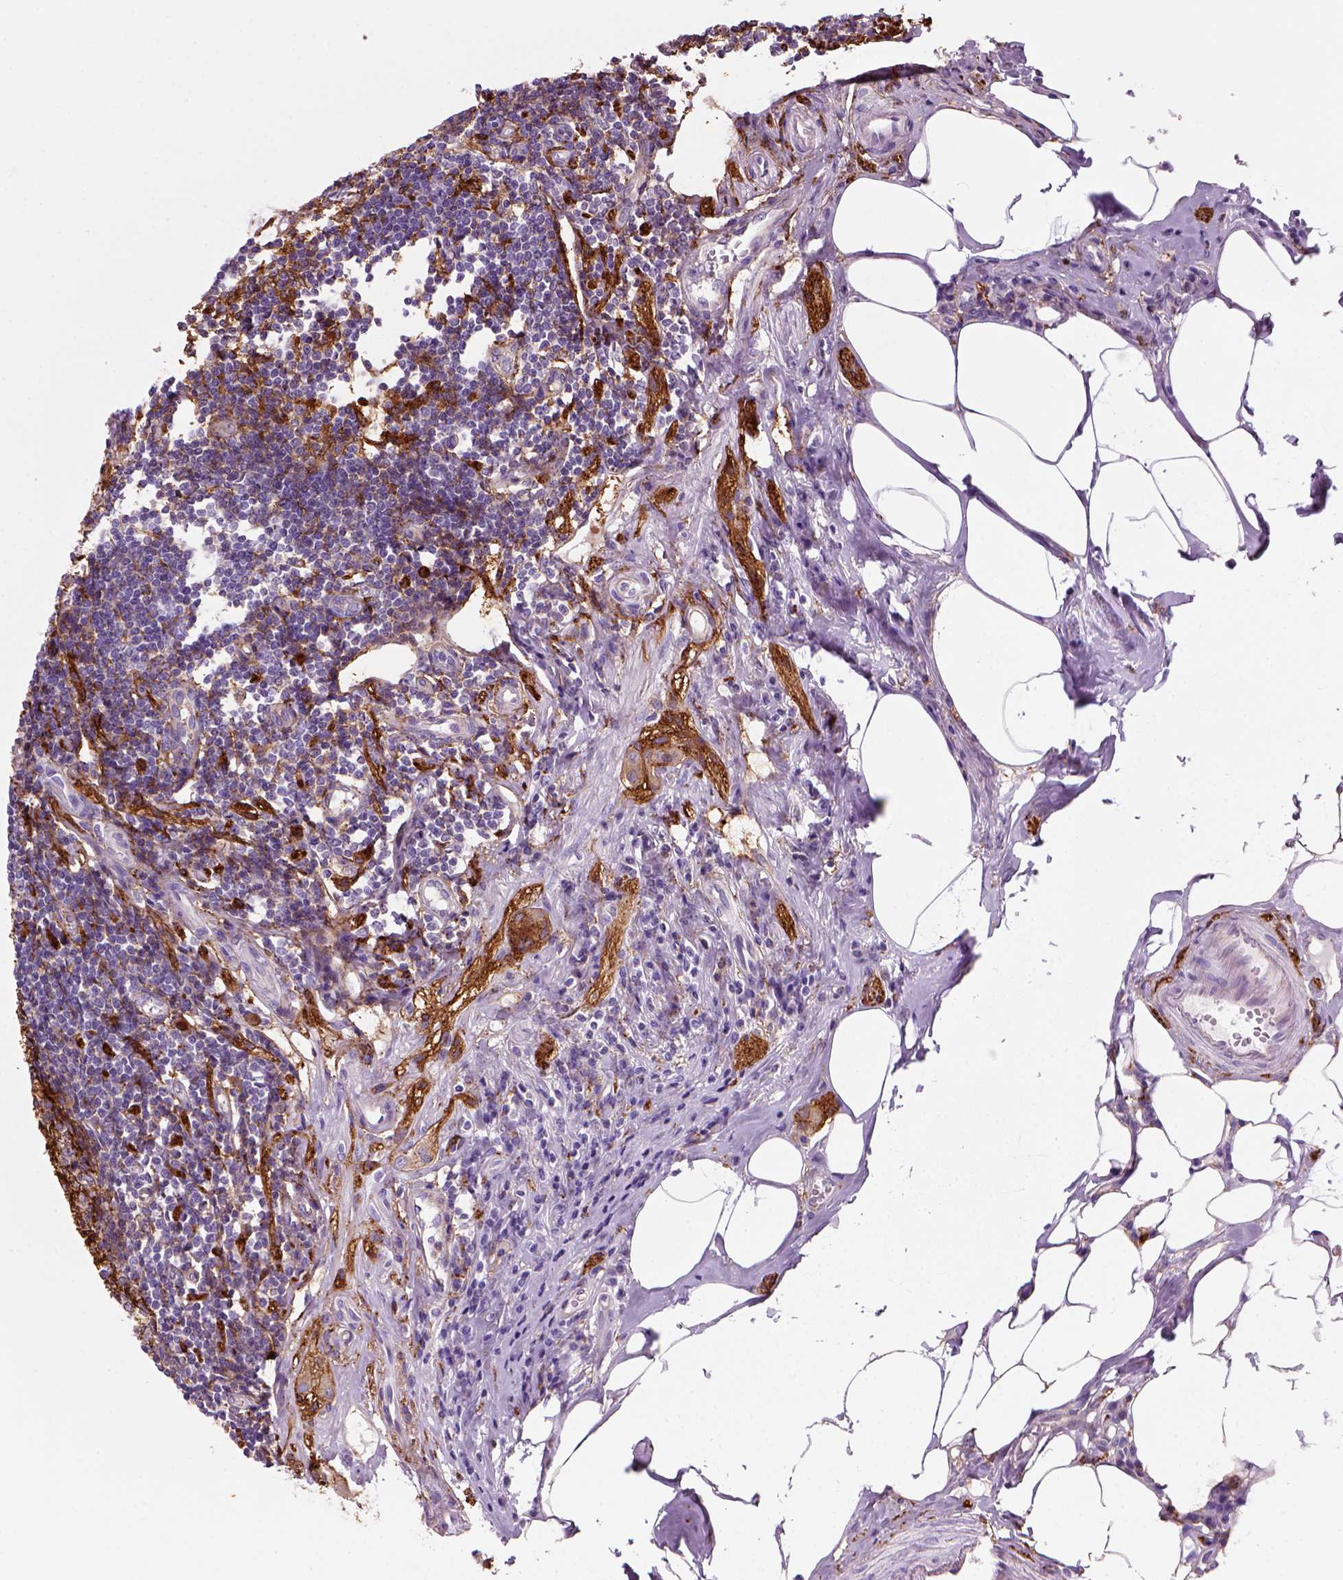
{"staining": {"intensity": "strong", "quantity": ">75%", "location": "cytoplasmic/membranous"}, "tissue": "appendix", "cell_type": "Glandular cells", "image_type": "normal", "snomed": [{"axis": "morphology", "description": "Normal tissue, NOS"}, {"axis": "topography", "description": "Appendix"}], "caption": "Protein staining of normal appendix displays strong cytoplasmic/membranous staining in about >75% of glandular cells.", "gene": "MARCKS", "patient": {"sex": "female", "age": 57}}